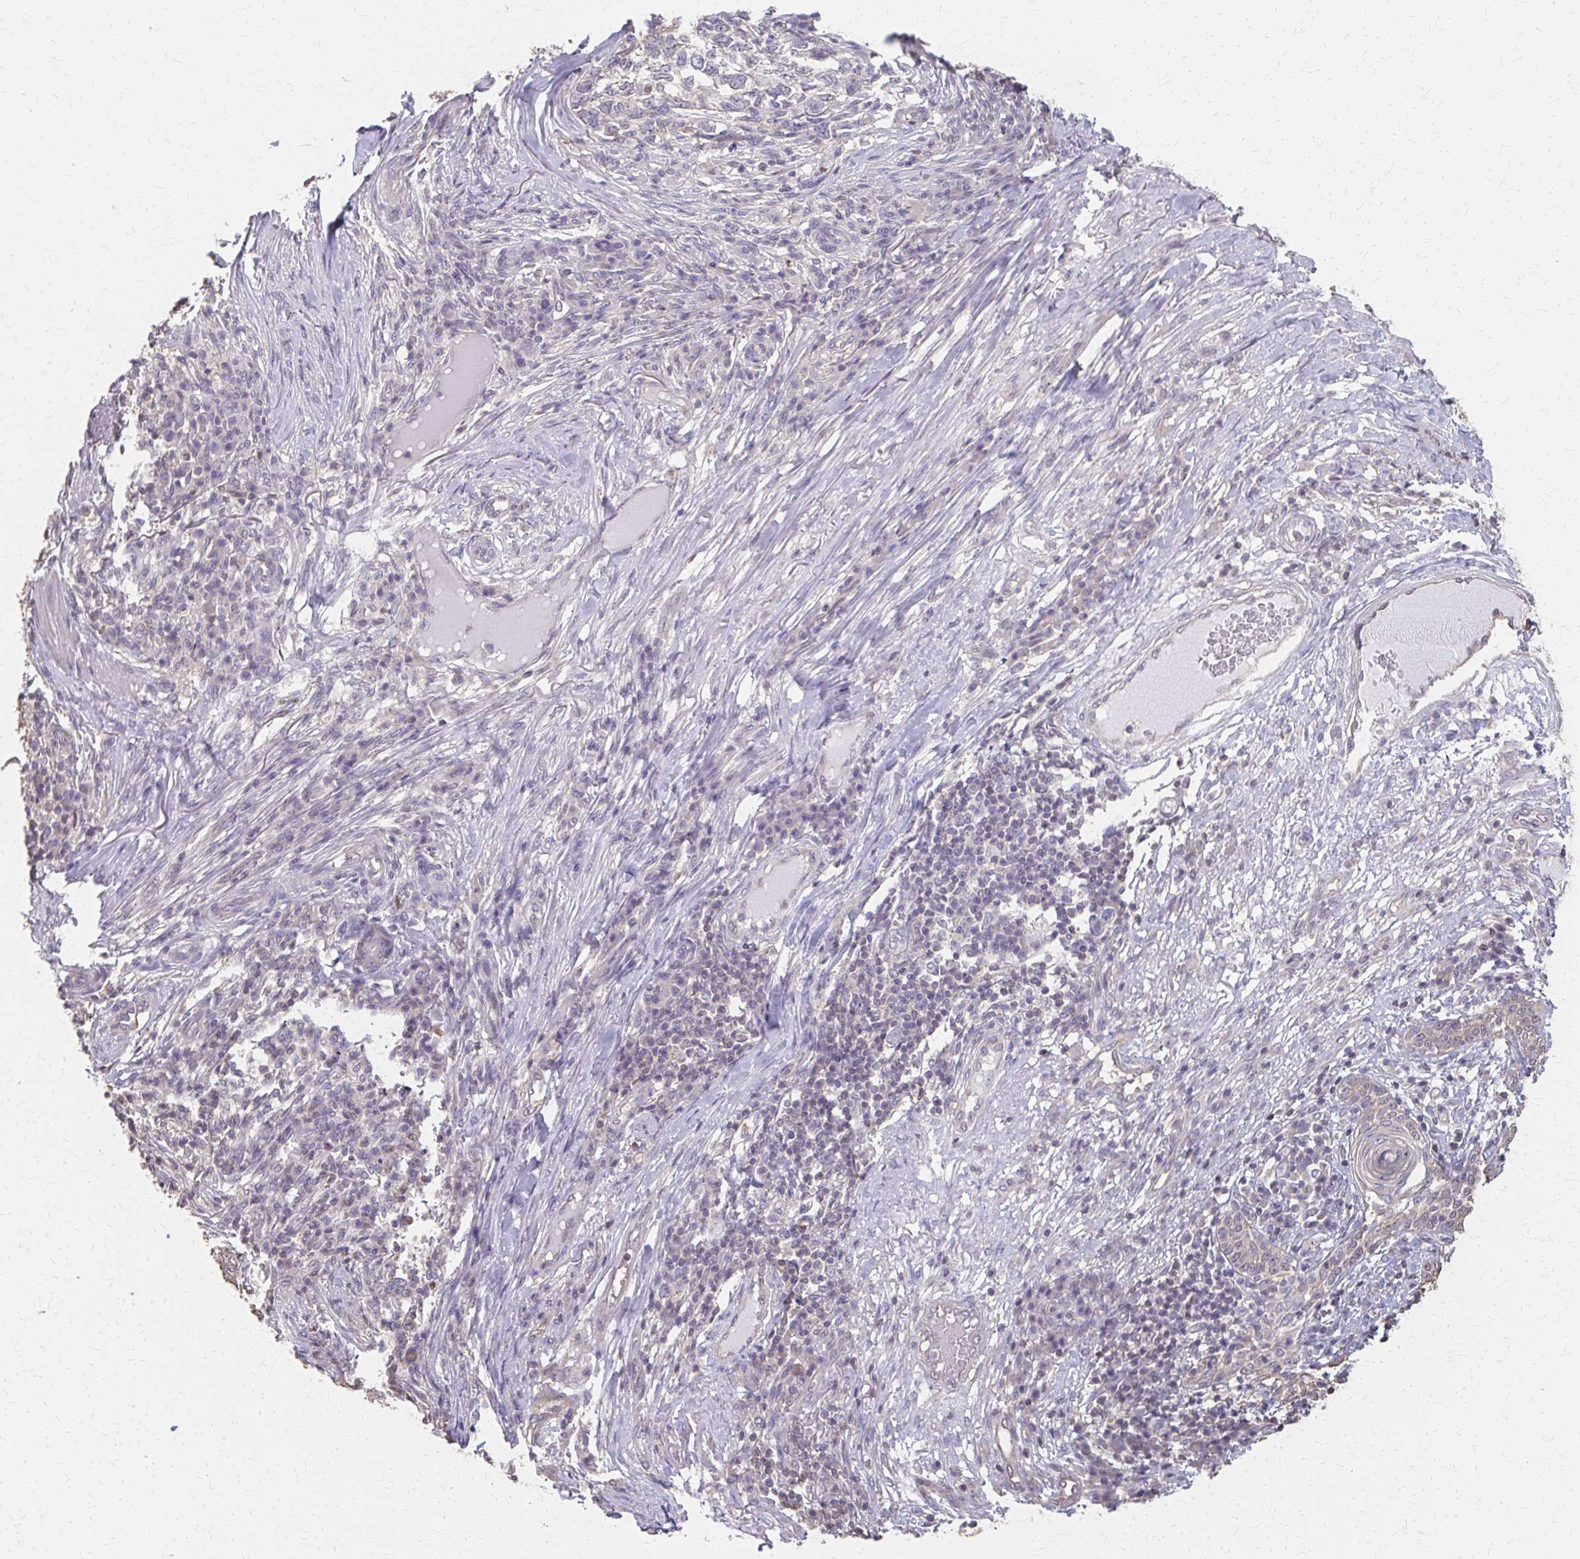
{"staining": {"intensity": "negative", "quantity": "none", "location": "none"}, "tissue": "skin cancer", "cell_type": "Tumor cells", "image_type": "cancer", "snomed": [{"axis": "morphology", "description": "Basal cell carcinoma"}, {"axis": "topography", "description": "Skin"}], "caption": "IHC micrograph of neoplastic tissue: human basal cell carcinoma (skin) stained with DAB exhibits no significant protein positivity in tumor cells.", "gene": "RABGAP1L", "patient": {"sex": "female", "age": 65}}